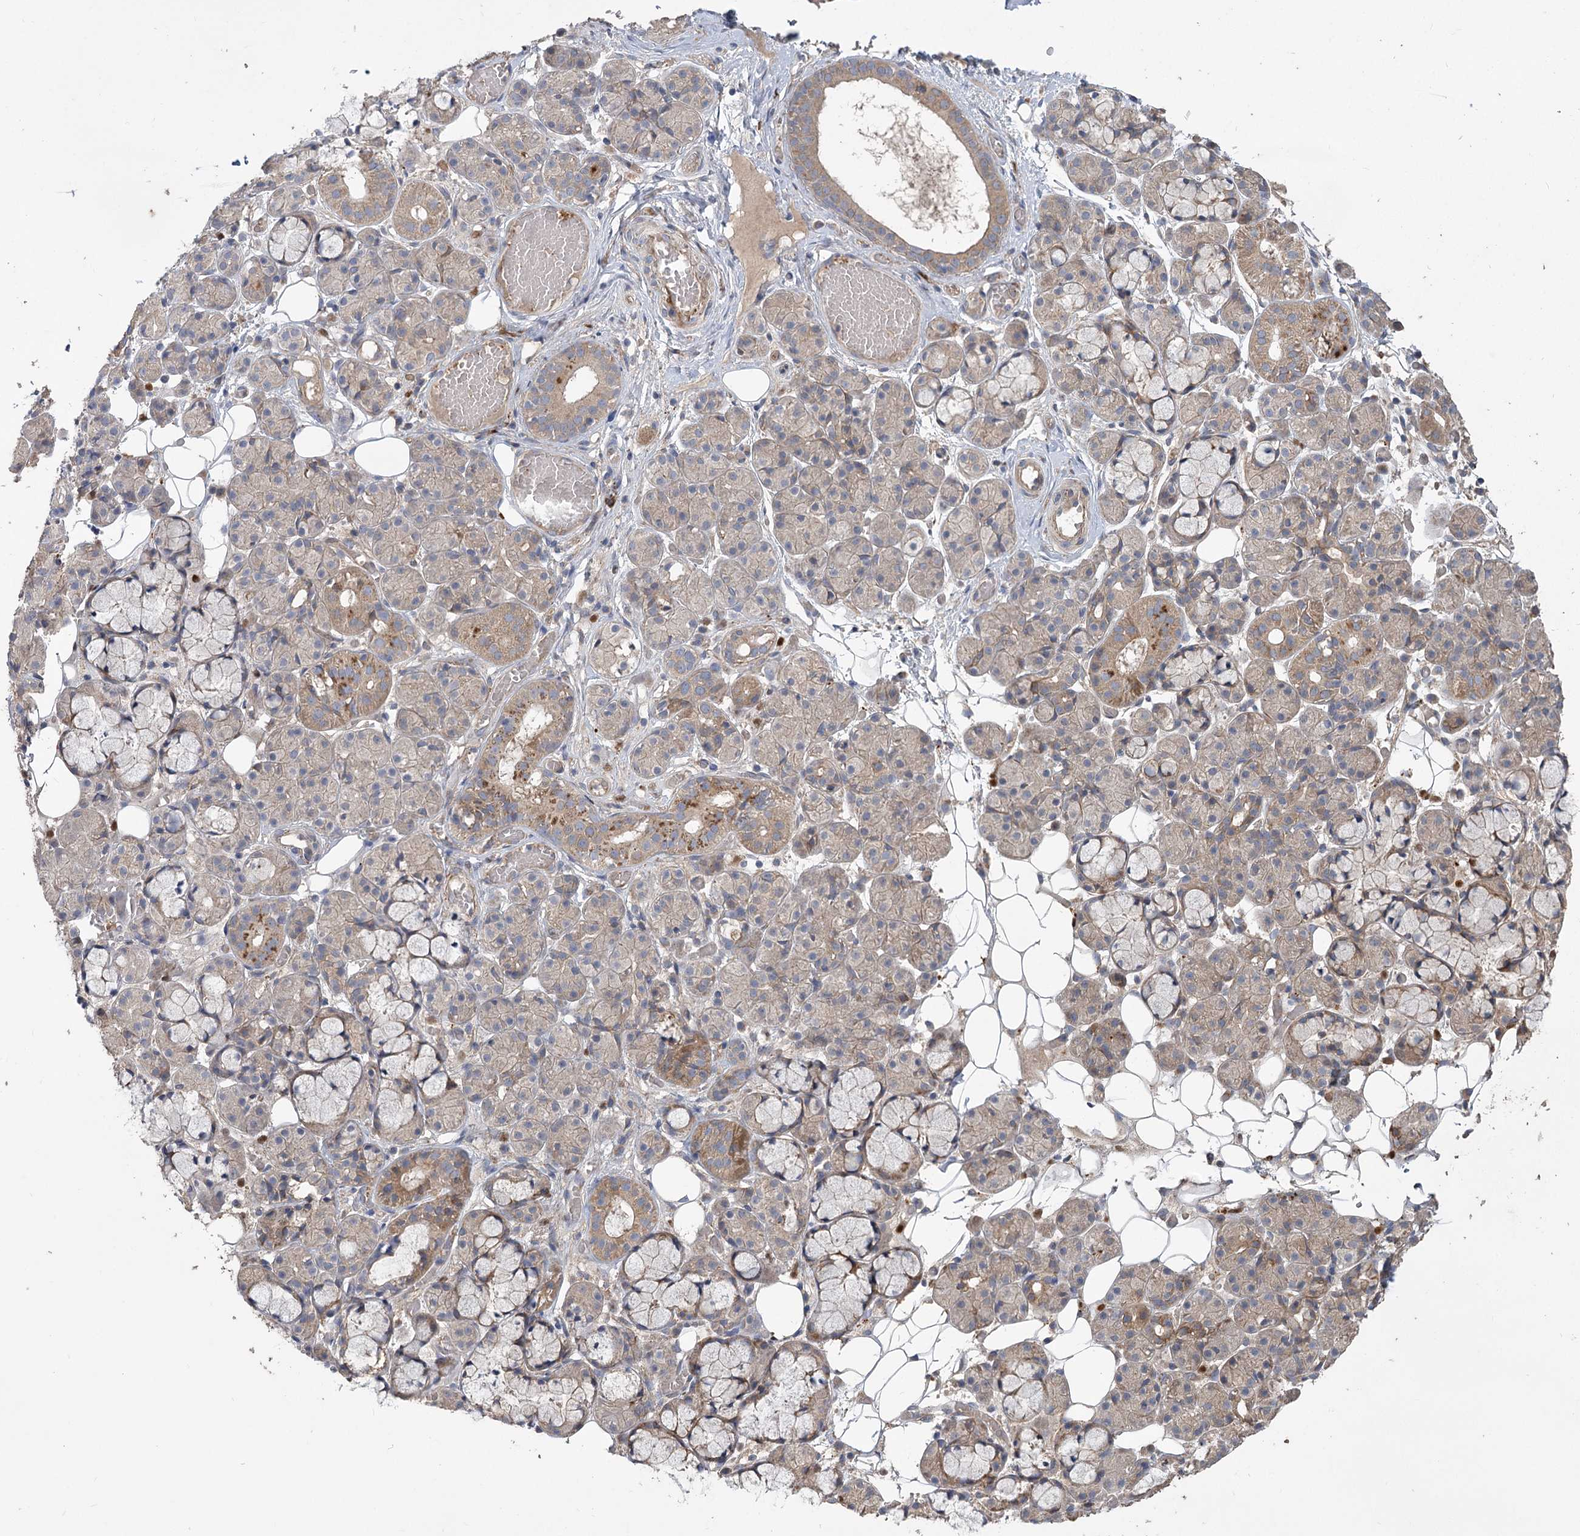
{"staining": {"intensity": "moderate", "quantity": "<25%", "location": "cytoplasmic/membranous"}, "tissue": "salivary gland", "cell_type": "Glandular cells", "image_type": "normal", "snomed": [{"axis": "morphology", "description": "Normal tissue, NOS"}, {"axis": "topography", "description": "Salivary gland"}], "caption": "Immunohistochemistry photomicrograph of unremarkable salivary gland stained for a protein (brown), which shows low levels of moderate cytoplasmic/membranous expression in about <25% of glandular cells.", "gene": "RIN2", "patient": {"sex": "male", "age": 63}}